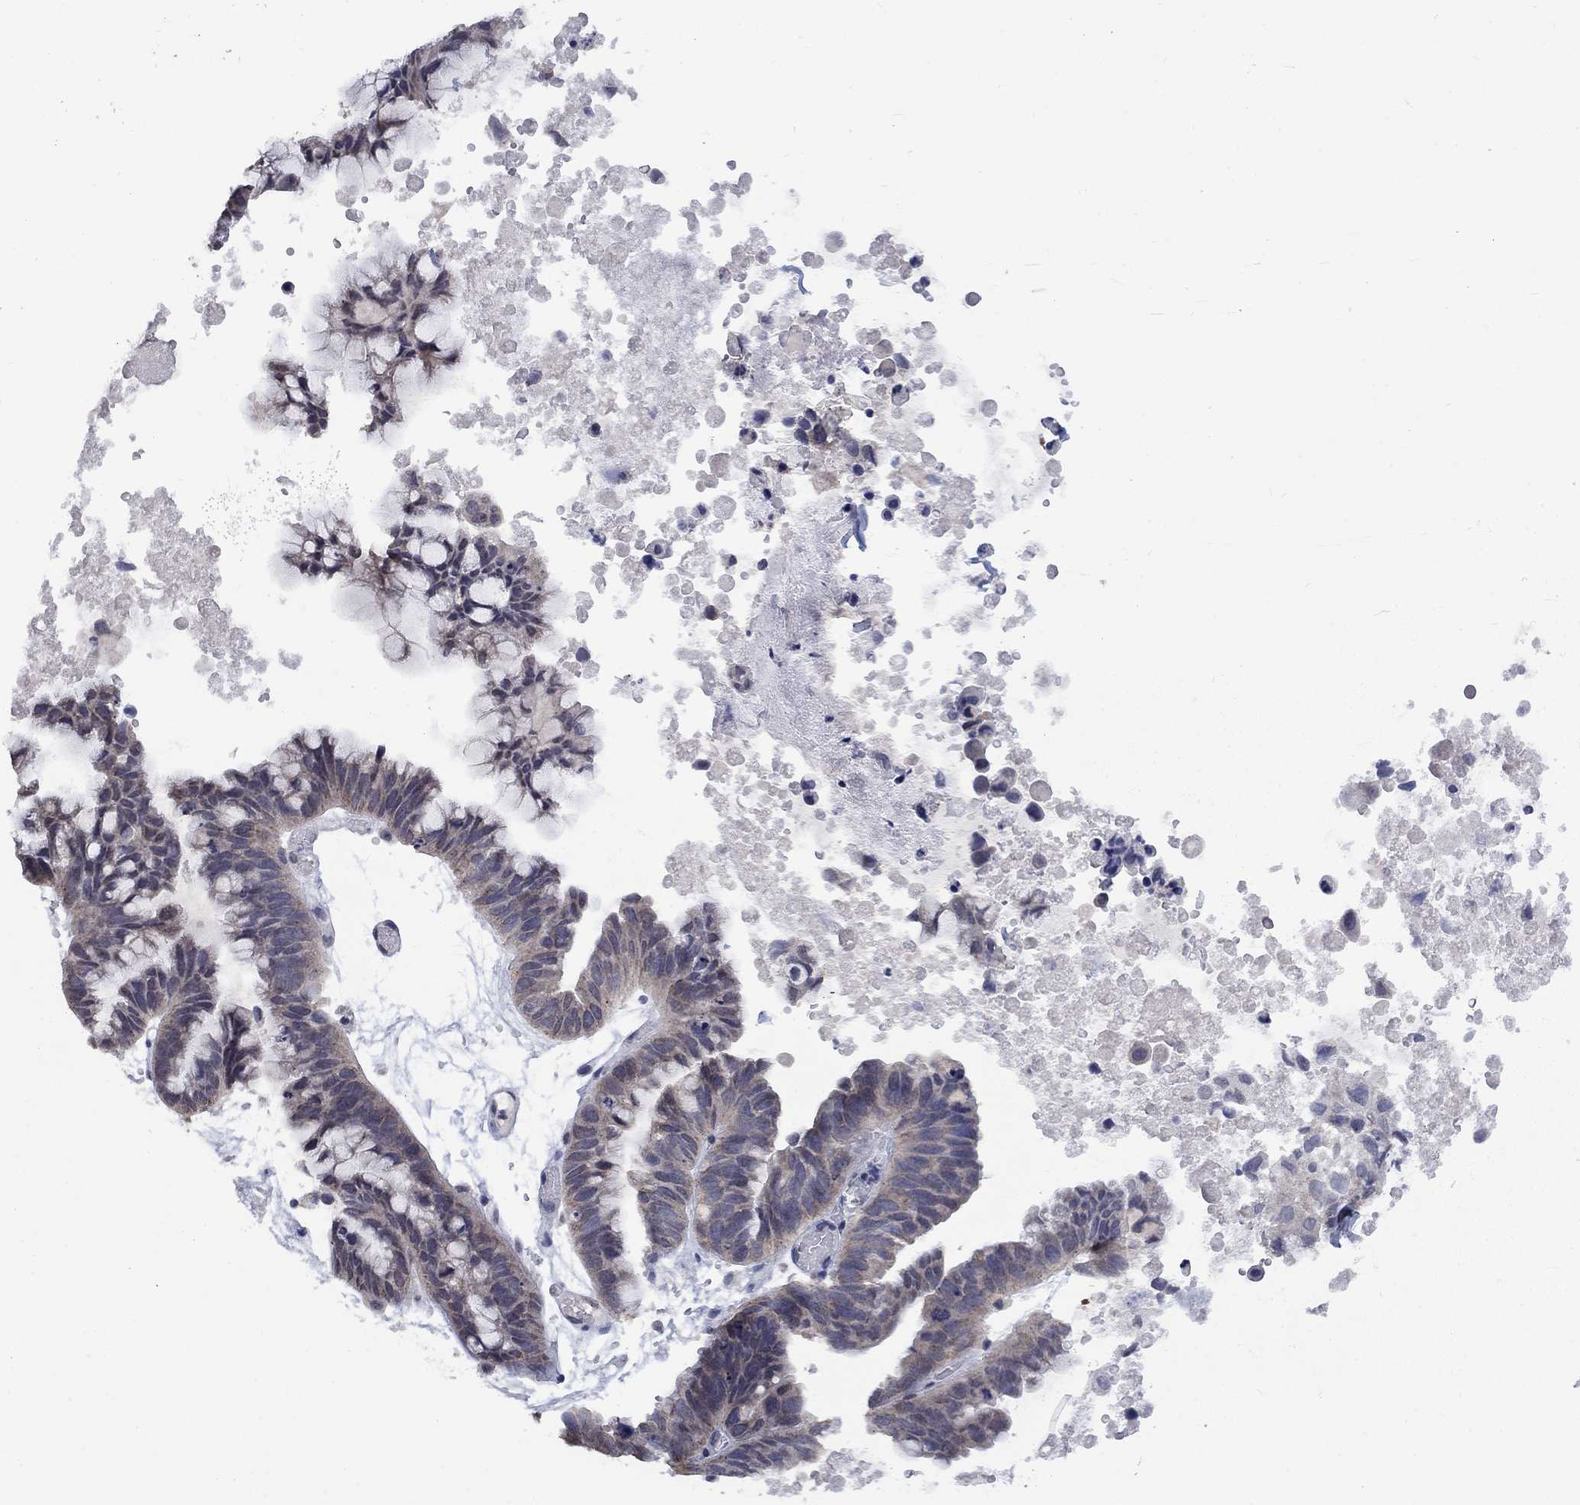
{"staining": {"intensity": "weak", "quantity": "<25%", "location": "cytoplasmic/membranous"}, "tissue": "ovarian cancer", "cell_type": "Tumor cells", "image_type": "cancer", "snomed": [{"axis": "morphology", "description": "Cystadenocarcinoma, mucinous, NOS"}, {"axis": "topography", "description": "Ovary"}], "caption": "A high-resolution image shows IHC staining of ovarian cancer, which shows no significant expression in tumor cells.", "gene": "SPATA33", "patient": {"sex": "female", "age": 76}}